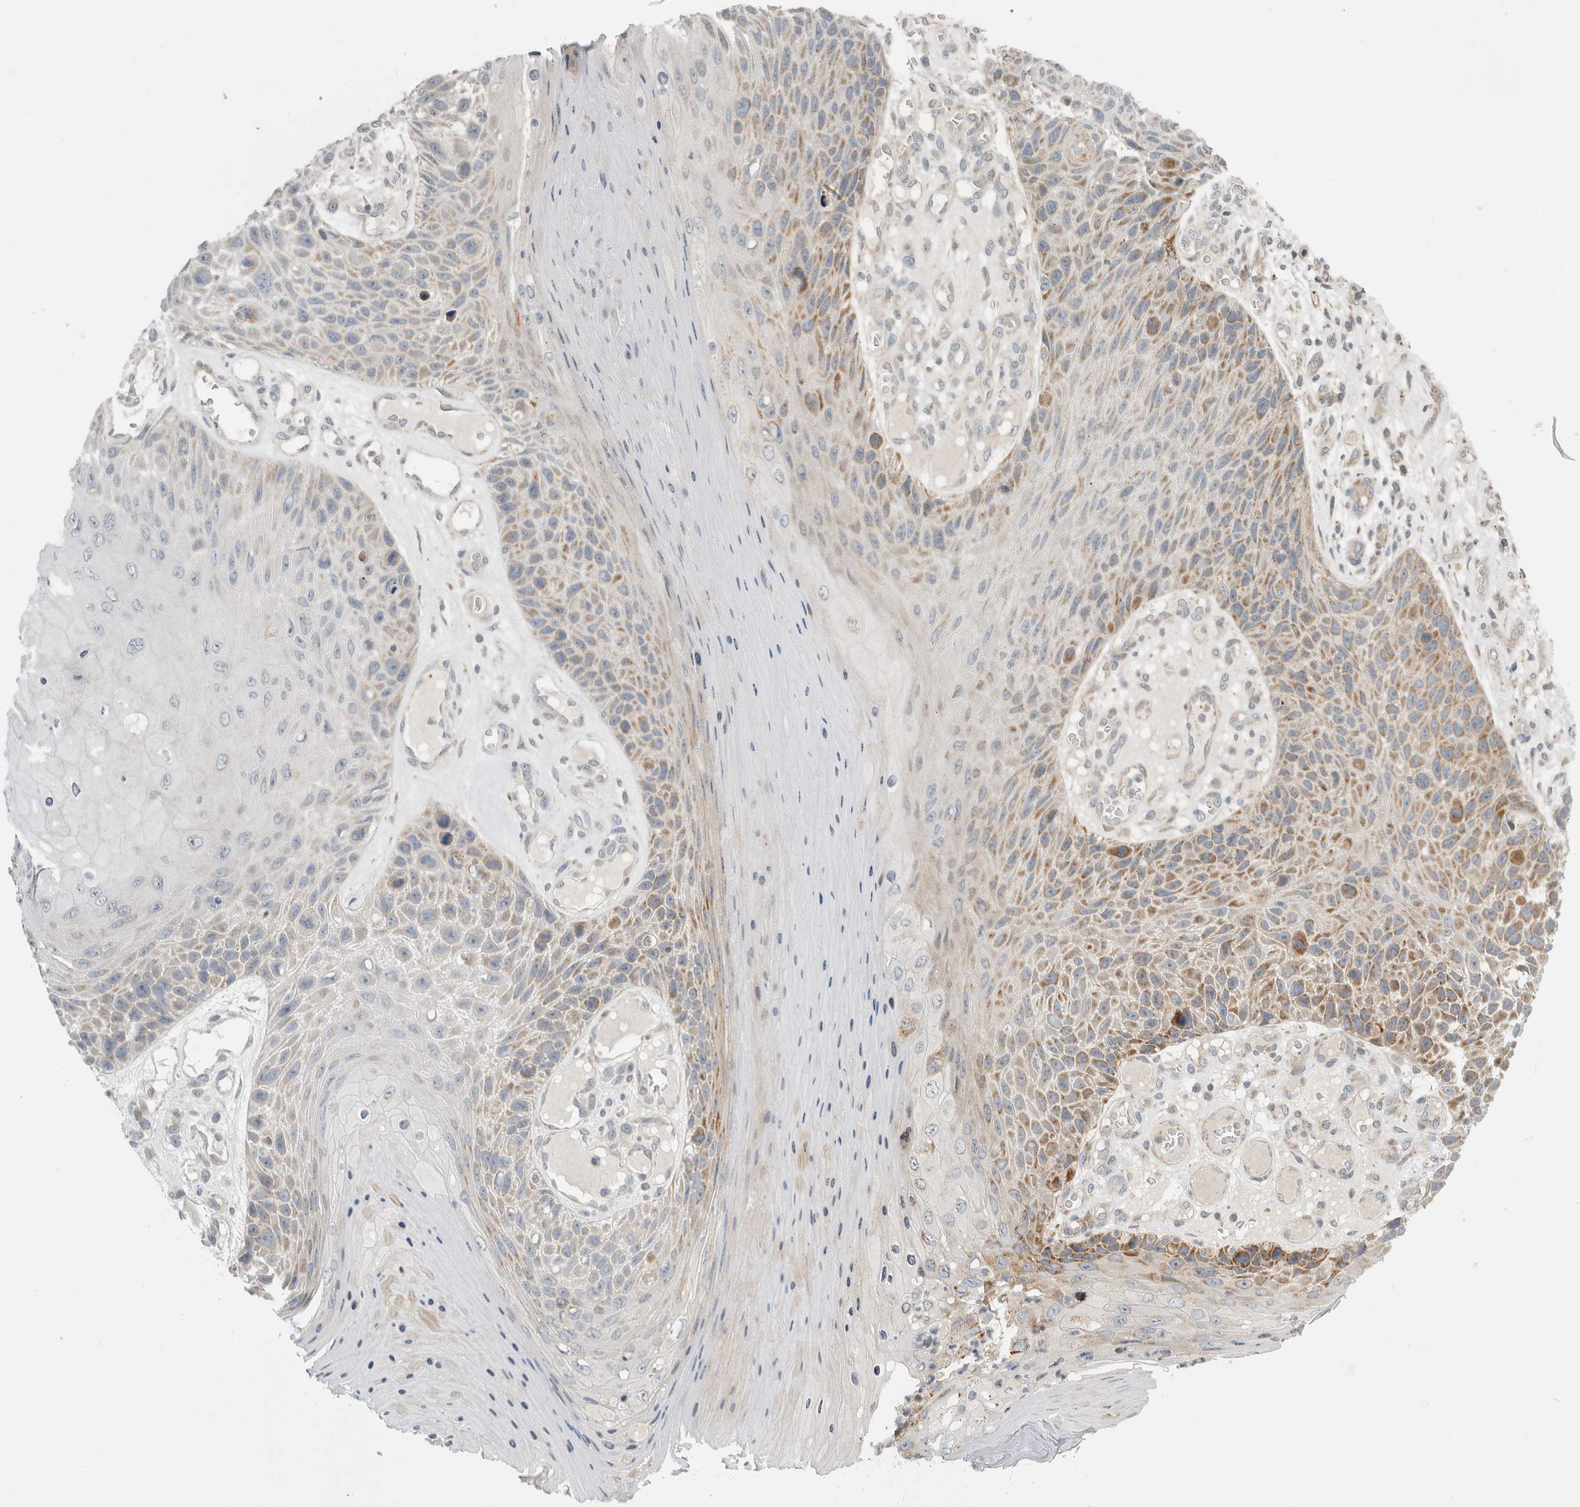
{"staining": {"intensity": "moderate", "quantity": "25%-75%", "location": "cytoplasmic/membranous"}, "tissue": "skin cancer", "cell_type": "Tumor cells", "image_type": "cancer", "snomed": [{"axis": "morphology", "description": "Squamous cell carcinoma, NOS"}, {"axis": "topography", "description": "Skin"}], "caption": "Squamous cell carcinoma (skin) stained with DAB (3,3'-diaminobenzidine) immunohistochemistry shows medium levels of moderate cytoplasmic/membranous expression in about 25%-75% of tumor cells.", "gene": "KPNA5", "patient": {"sex": "female", "age": 88}}